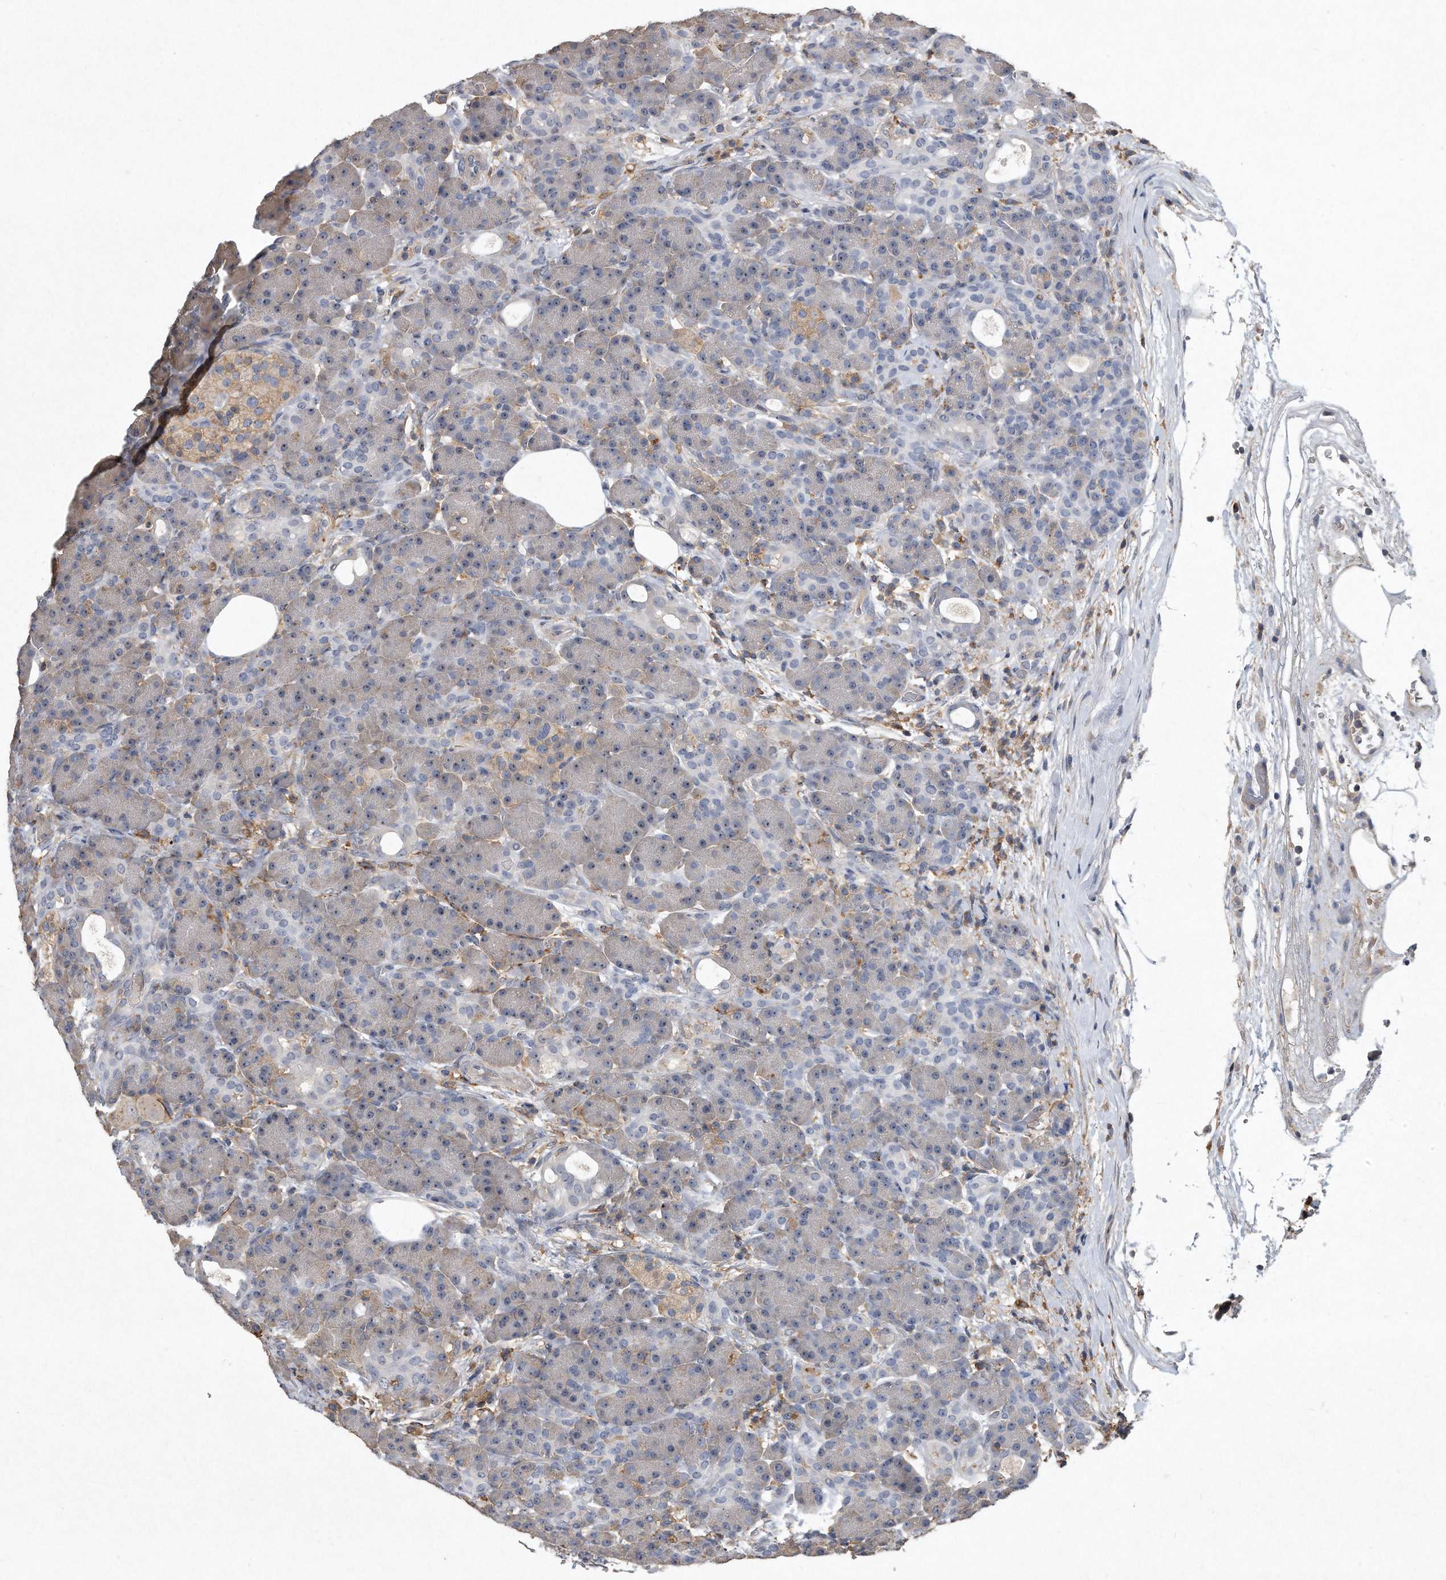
{"staining": {"intensity": "weak", "quantity": "<25%", "location": "nuclear"}, "tissue": "pancreas", "cell_type": "Exocrine glandular cells", "image_type": "normal", "snomed": [{"axis": "morphology", "description": "Normal tissue, NOS"}, {"axis": "topography", "description": "Pancreas"}], "caption": "High power microscopy micrograph of an immunohistochemistry (IHC) histopathology image of unremarkable pancreas, revealing no significant positivity in exocrine glandular cells. Nuclei are stained in blue.", "gene": "PGBD2", "patient": {"sex": "male", "age": 63}}